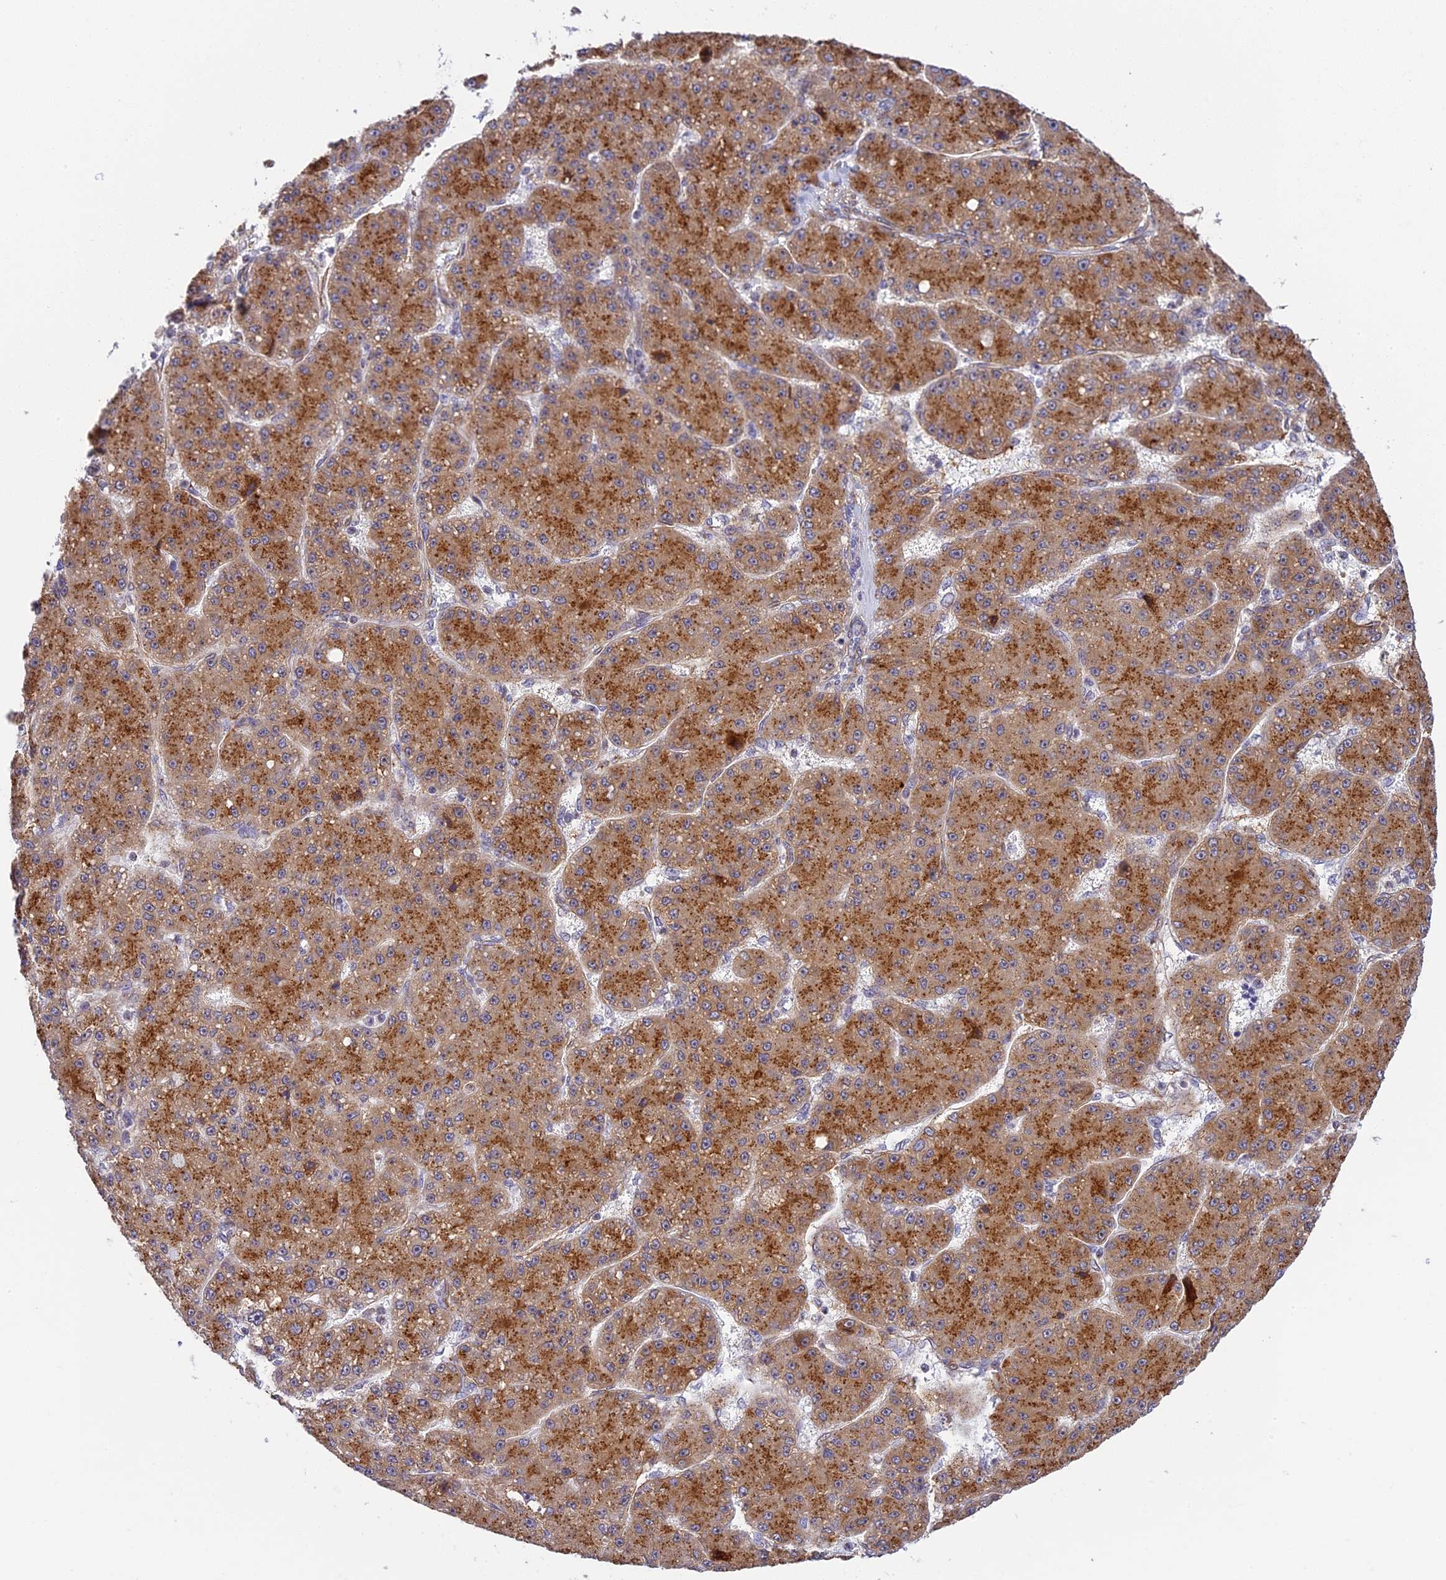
{"staining": {"intensity": "moderate", "quantity": ">75%", "location": "cytoplasmic/membranous"}, "tissue": "liver cancer", "cell_type": "Tumor cells", "image_type": "cancer", "snomed": [{"axis": "morphology", "description": "Carcinoma, Hepatocellular, NOS"}, {"axis": "topography", "description": "Liver"}], "caption": "Tumor cells show medium levels of moderate cytoplasmic/membranous positivity in about >75% of cells in liver cancer (hepatocellular carcinoma).", "gene": "HEATR5B", "patient": {"sex": "male", "age": 67}}